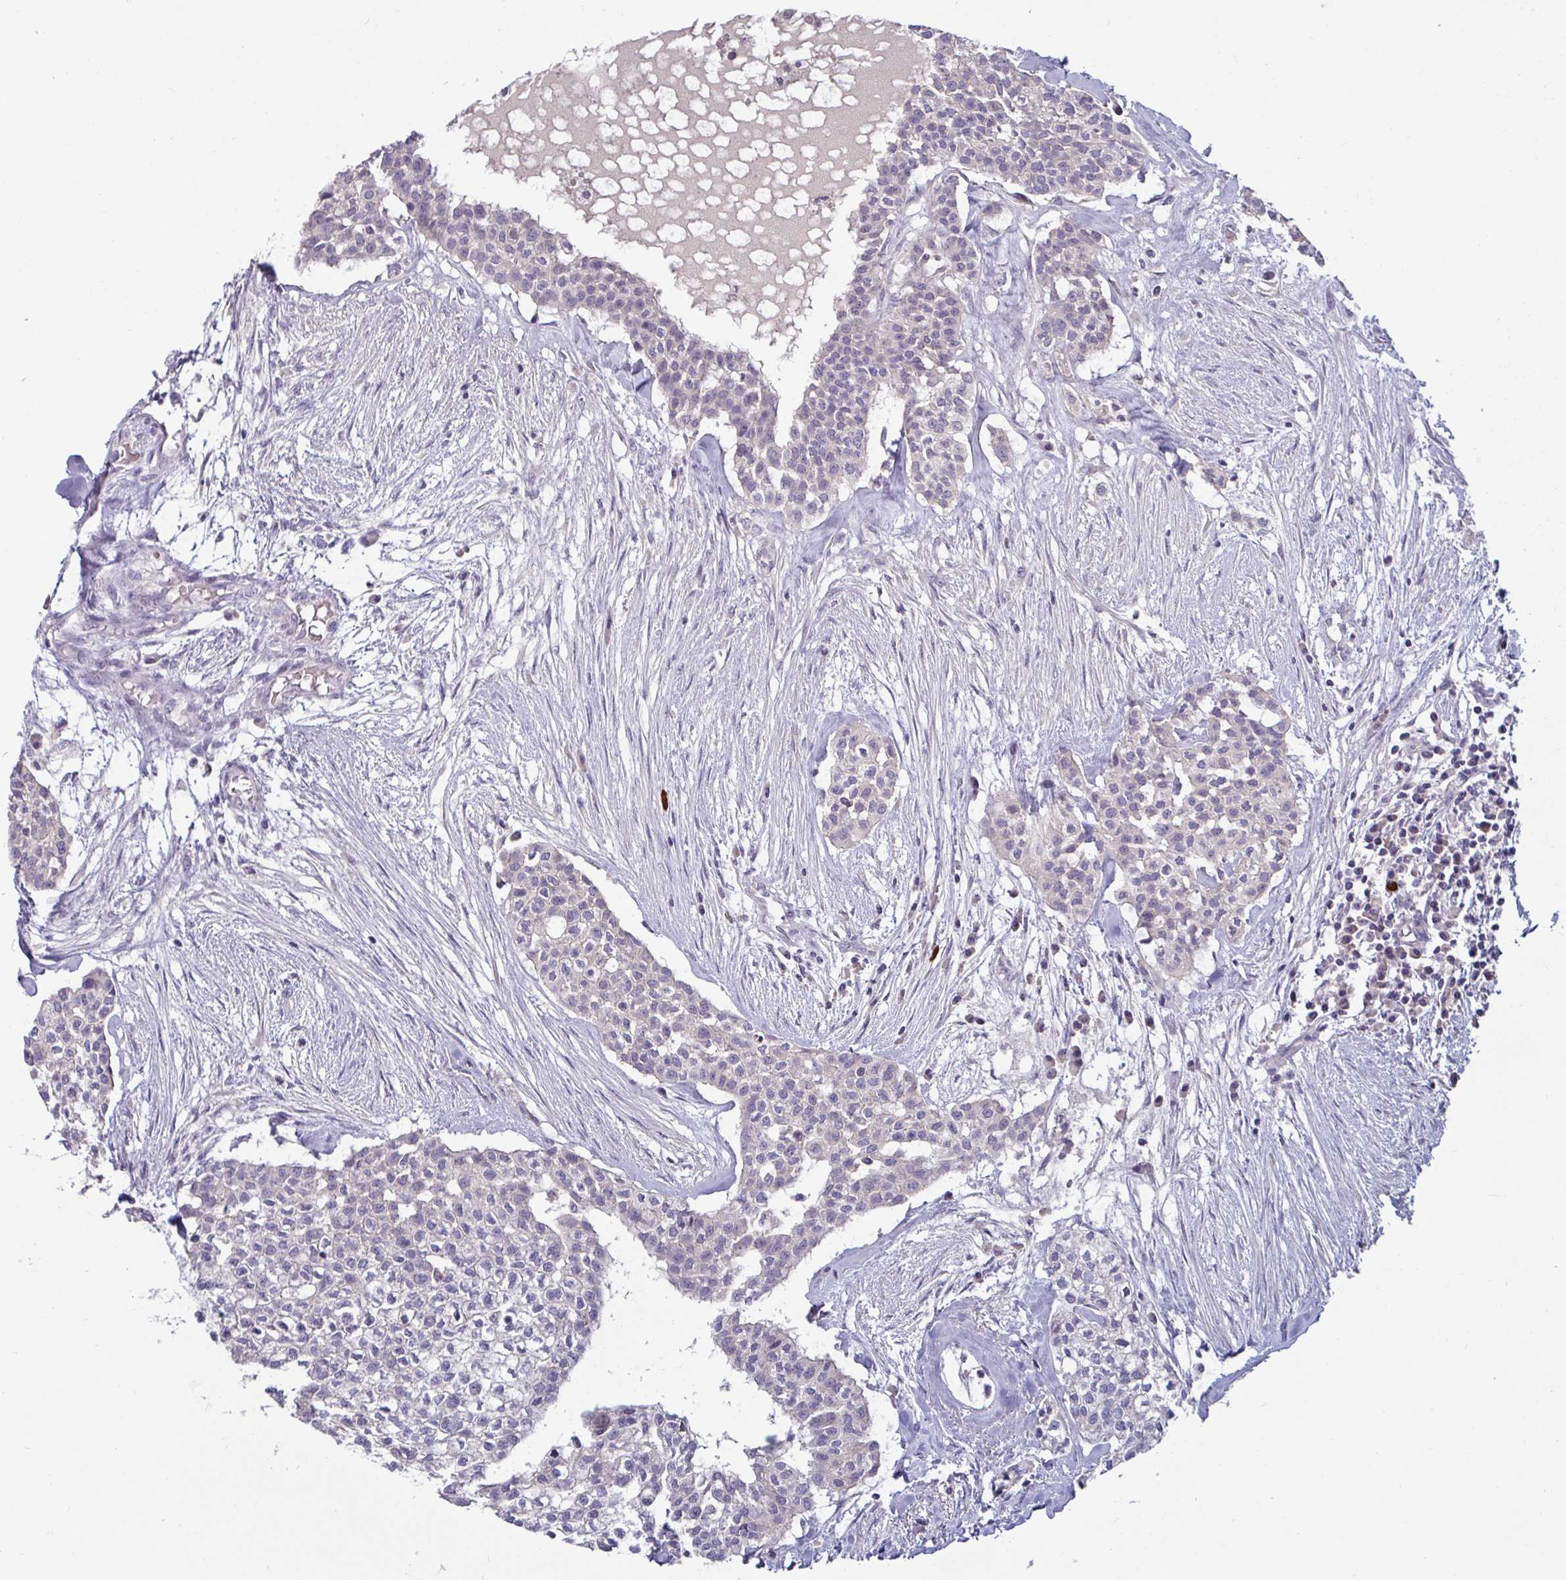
{"staining": {"intensity": "negative", "quantity": "none", "location": "none"}, "tissue": "head and neck cancer", "cell_type": "Tumor cells", "image_type": "cancer", "snomed": [{"axis": "morphology", "description": "Adenocarcinoma, NOS"}, {"axis": "topography", "description": "Head-Neck"}], "caption": "An immunohistochemistry (IHC) micrograph of adenocarcinoma (head and neck) is shown. There is no staining in tumor cells of adenocarcinoma (head and neck).", "gene": "GSTM1", "patient": {"sex": "male", "age": 81}}